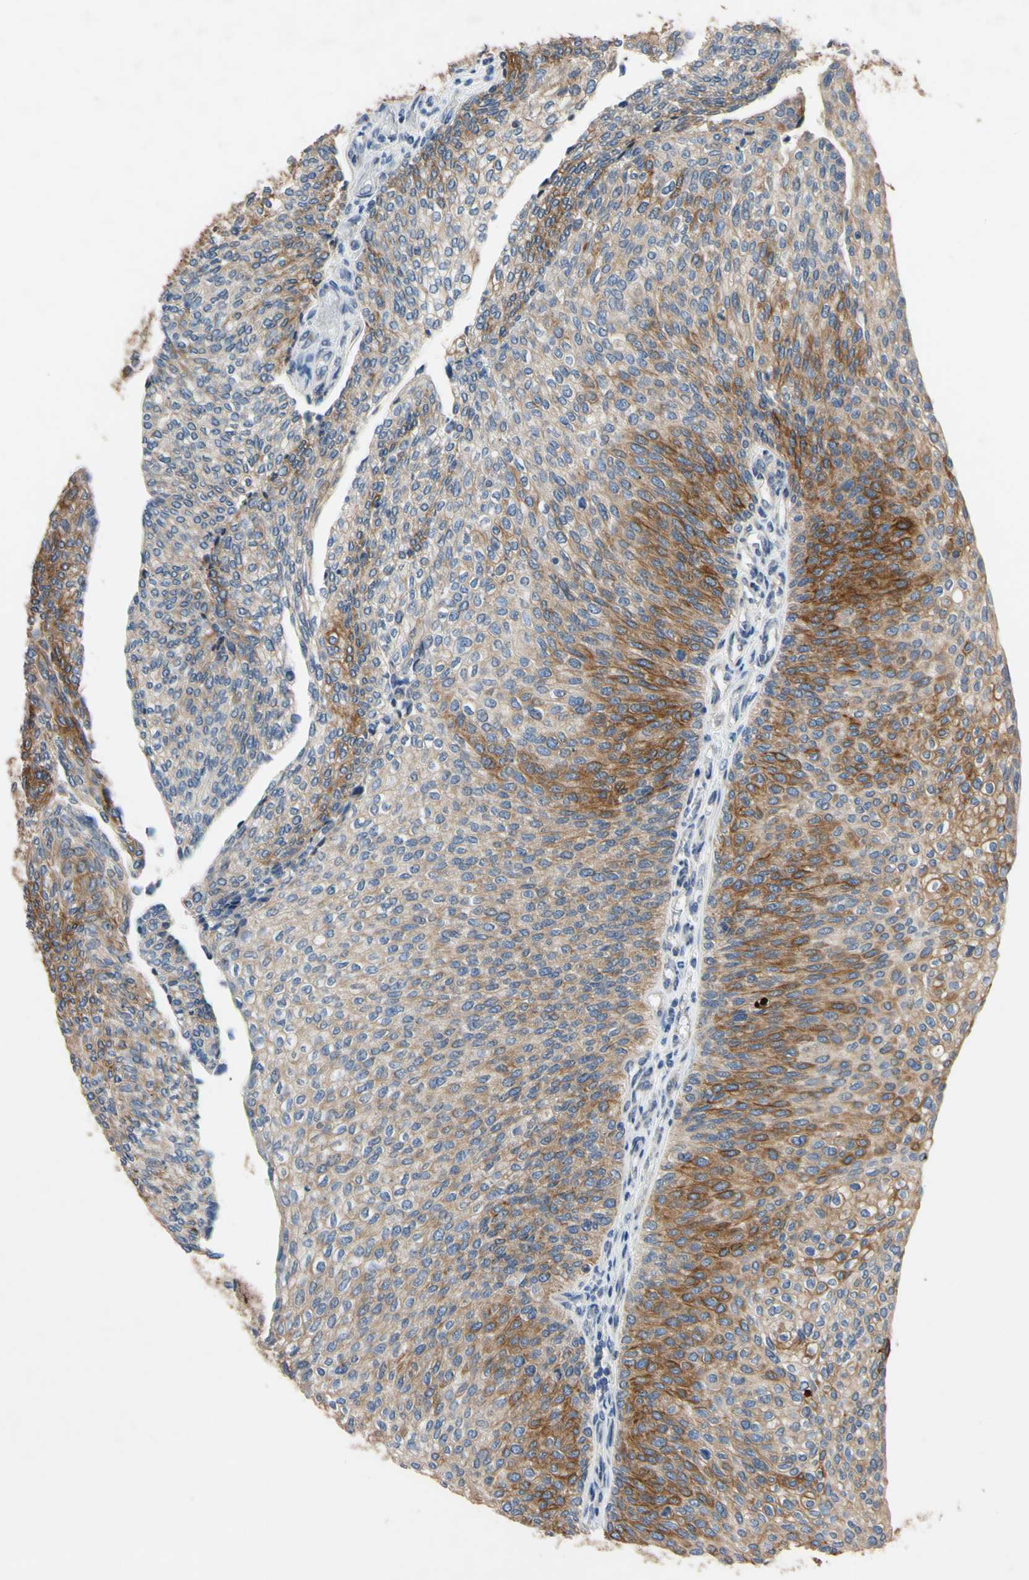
{"staining": {"intensity": "moderate", "quantity": "<25%", "location": "cytoplasmic/membranous"}, "tissue": "urothelial cancer", "cell_type": "Tumor cells", "image_type": "cancer", "snomed": [{"axis": "morphology", "description": "Urothelial carcinoma, Low grade"}, {"axis": "topography", "description": "Urinary bladder"}], "caption": "An IHC histopathology image of tumor tissue is shown. Protein staining in brown highlights moderate cytoplasmic/membranous positivity in urothelial carcinoma (low-grade) within tumor cells.", "gene": "PNKD", "patient": {"sex": "female", "age": 79}}